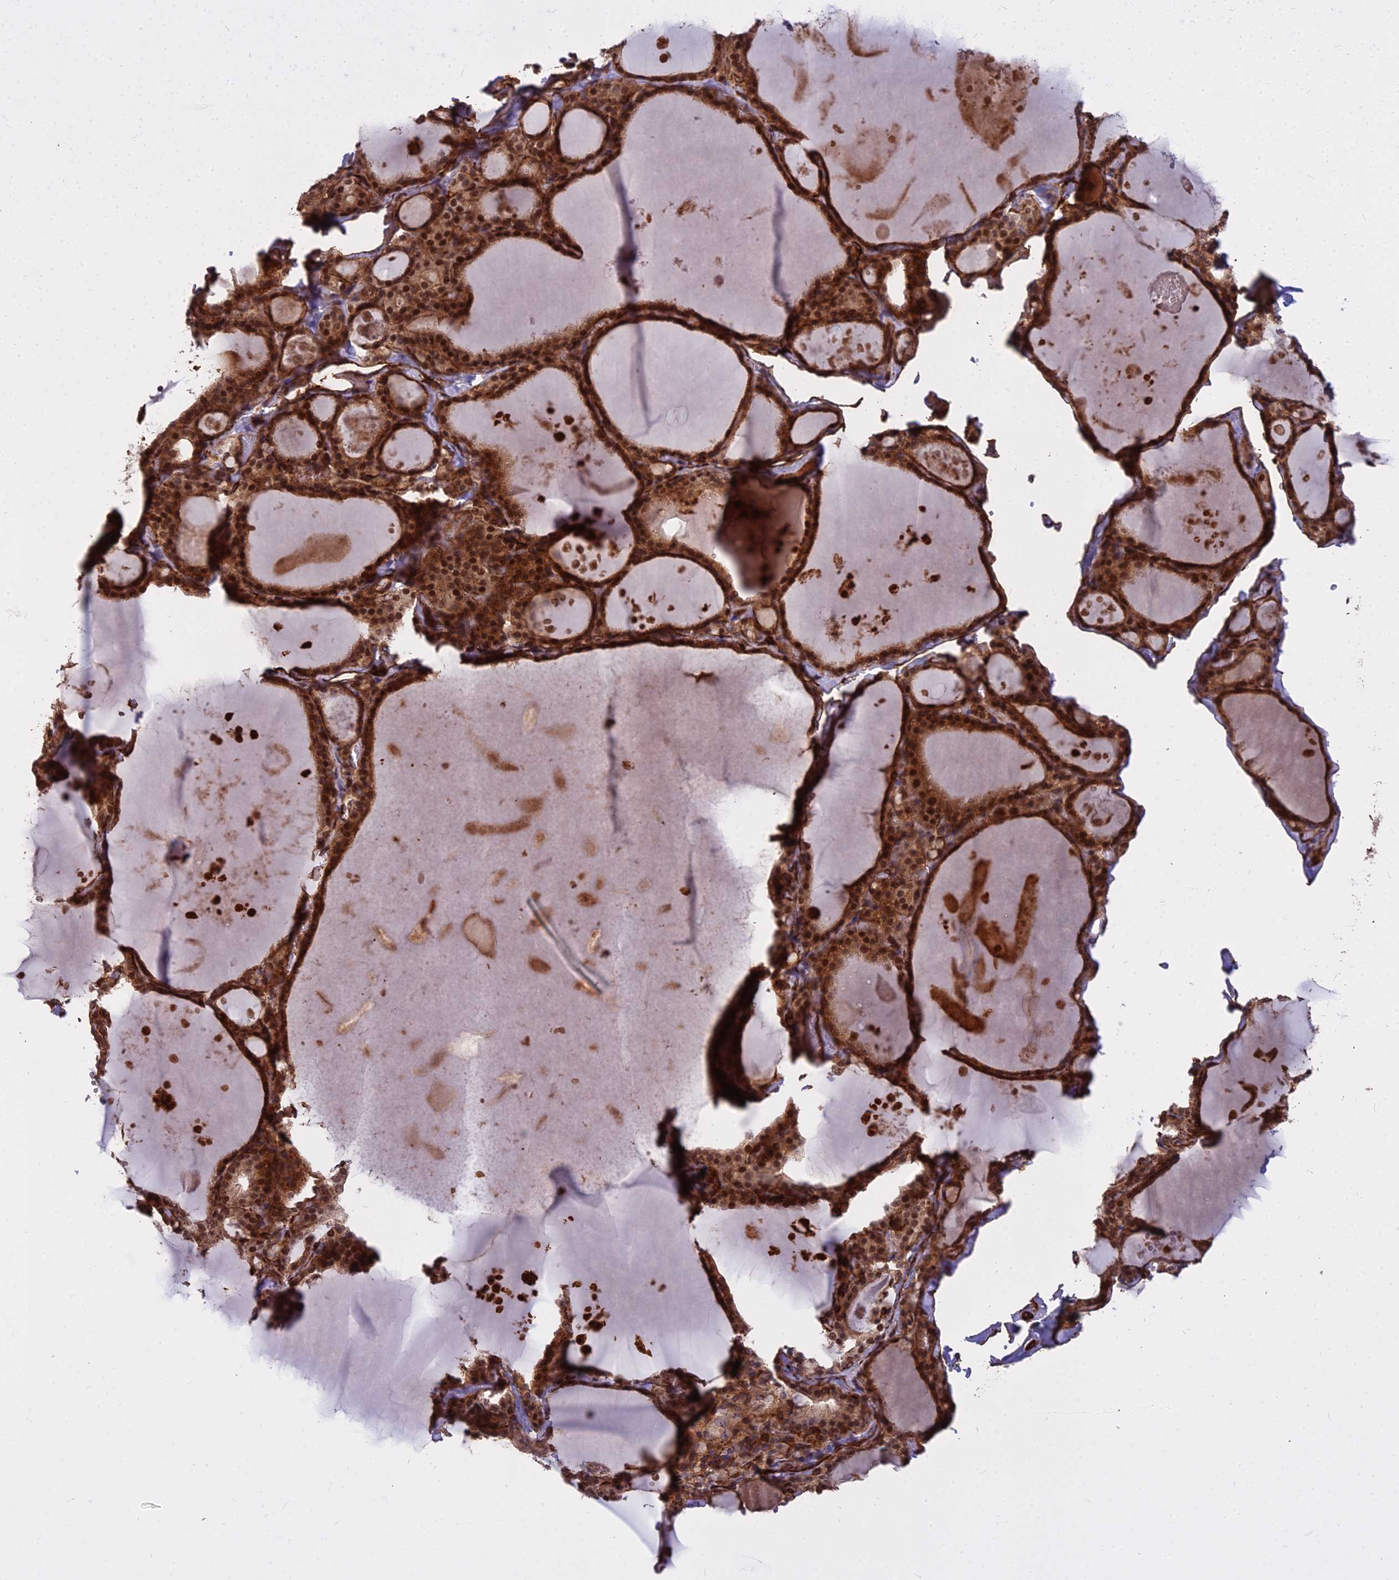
{"staining": {"intensity": "strong", "quantity": ">75%", "location": "cytoplasmic/membranous,nuclear"}, "tissue": "thyroid gland", "cell_type": "Glandular cells", "image_type": "normal", "snomed": [{"axis": "morphology", "description": "Normal tissue, NOS"}, {"axis": "topography", "description": "Thyroid gland"}], "caption": "Immunohistochemistry of benign human thyroid gland shows high levels of strong cytoplasmic/membranous,nuclear staining in about >75% of glandular cells.", "gene": "TCEA3", "patient": {"sex": "male", "age": 56}}